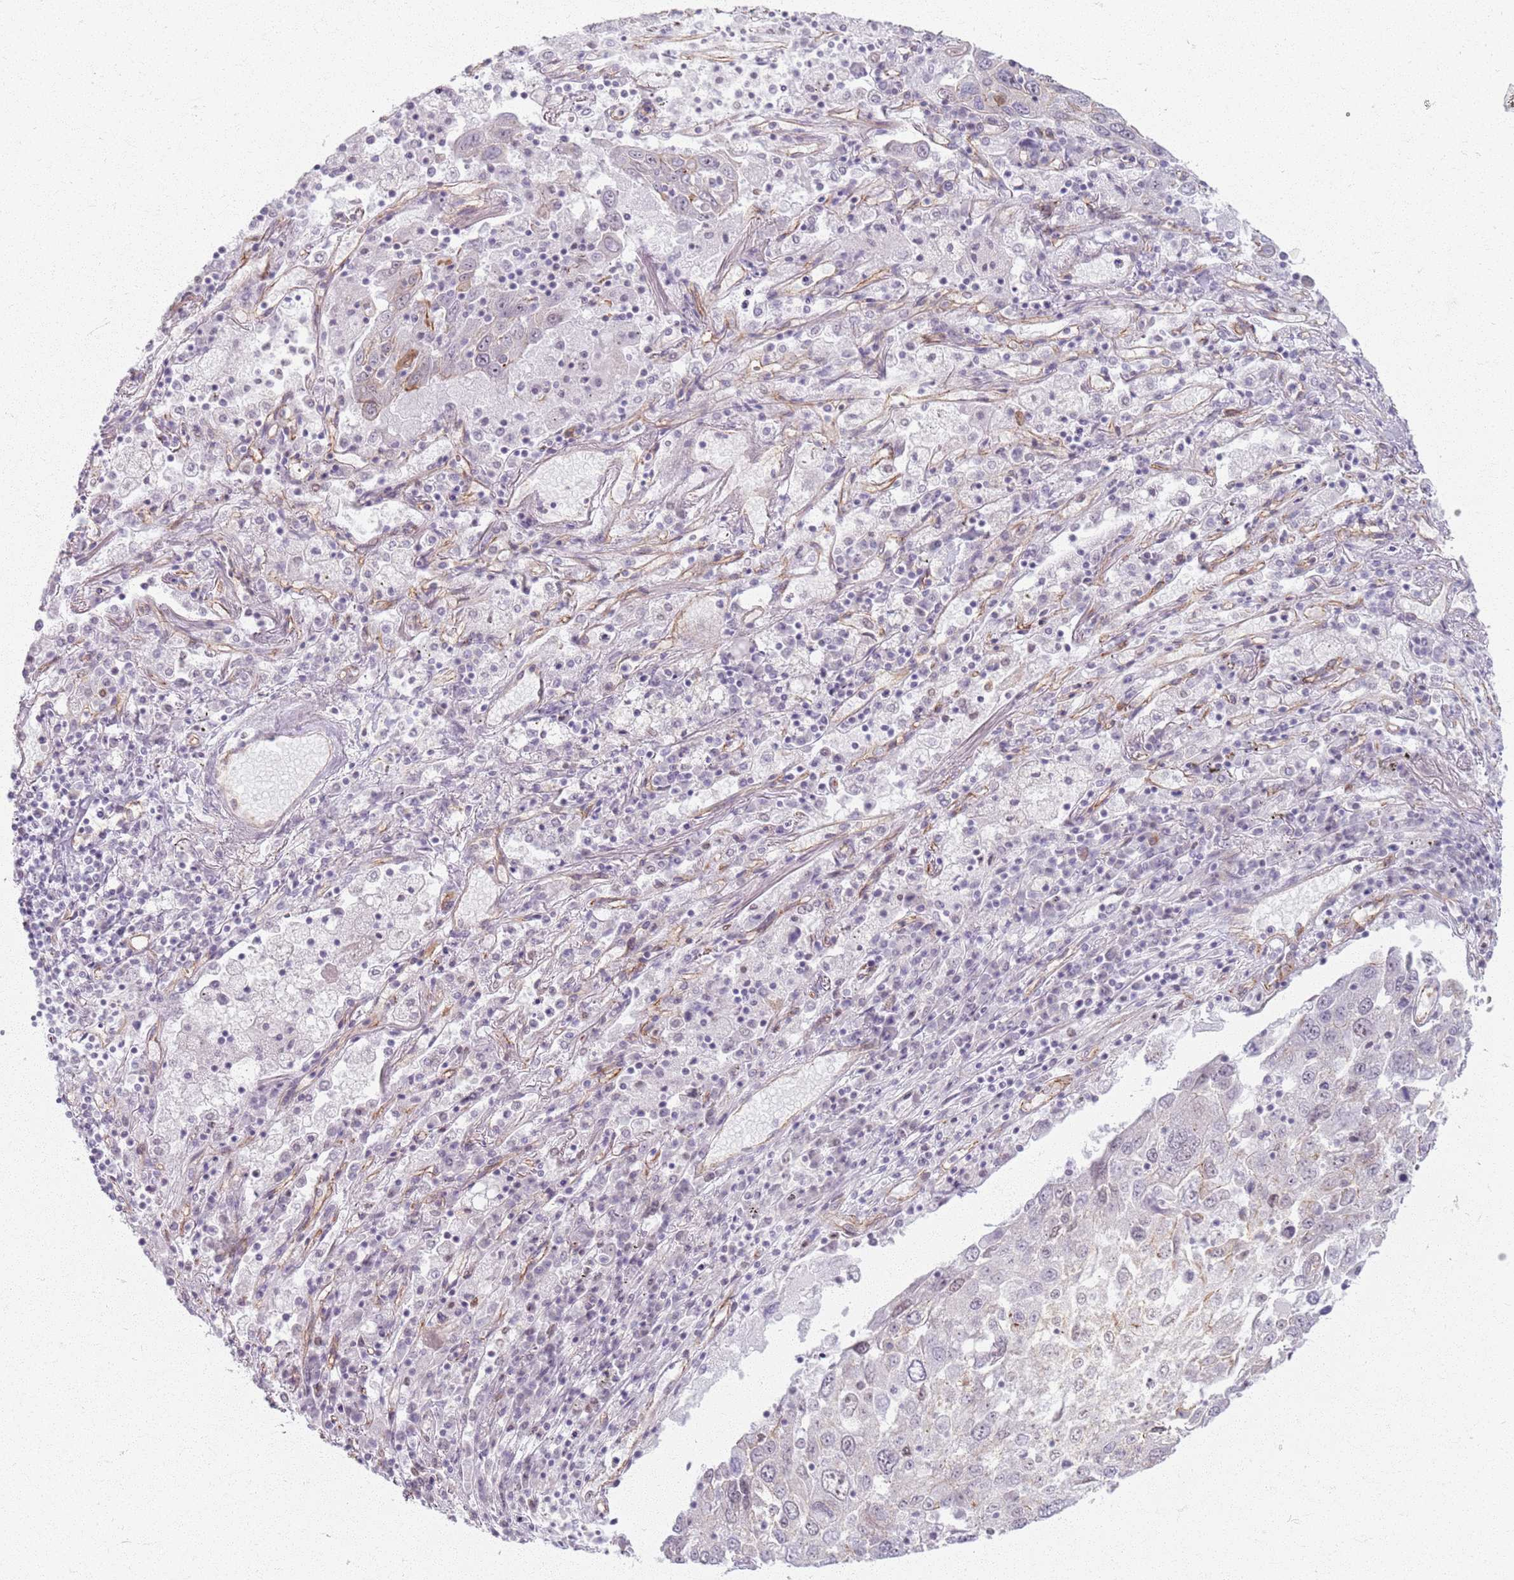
{"staining": {"intensity": "negative", "quantity": "none", "location": "none"}, "tissue": "lung cancer", "cell_type": "Tumor cells", "image_type": "cancer", "snomed": [{"axis": "morphology", "description": "Squamous cell carcinoma, NOS"}, {"axis": "topography", "description": "Lung"}], "caption": "Immunohistochemical staining of lung squamous cell carcinoma shows no significant expression in tumor cells.", "gene": "KCNA5", "patient": {"sex": "male", "age": 65}}